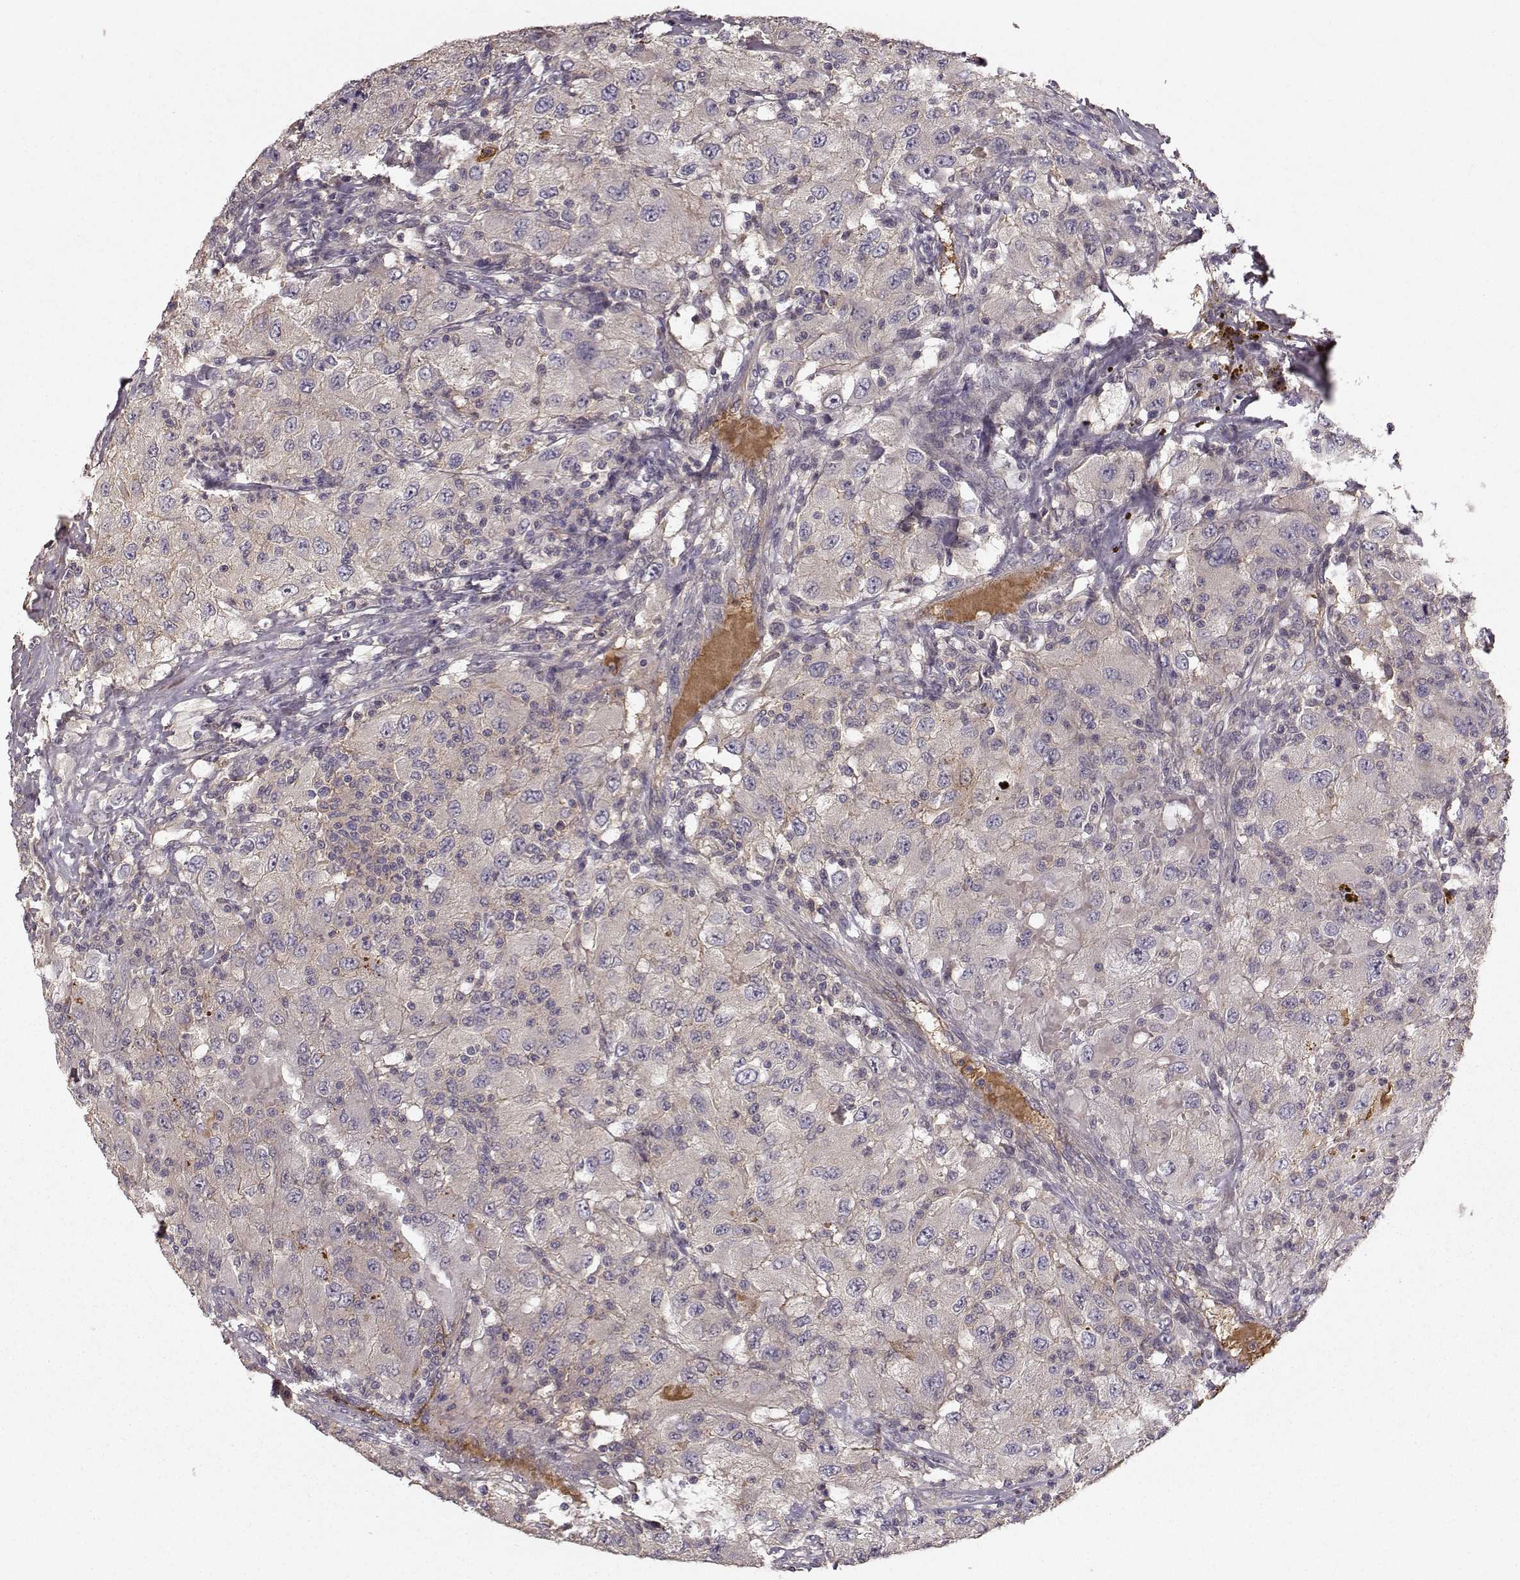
{"staining": {"intensity": "negative", "quantity": "none", "location": "none"}, "tissue": "renal cancer", "cell_type": "Tumor cells", "image_type": "cancer", "snomed": [{"axis": "morphology", "description": "Adenocarcinoma, NOS"}, {"axis": "topography", "description": "Kidney"}], "caption": "There is no significant positivity in tumor cells of renal cancer.", "gene": "WNT6", "patient": {"sex": "female", "age": 67}}